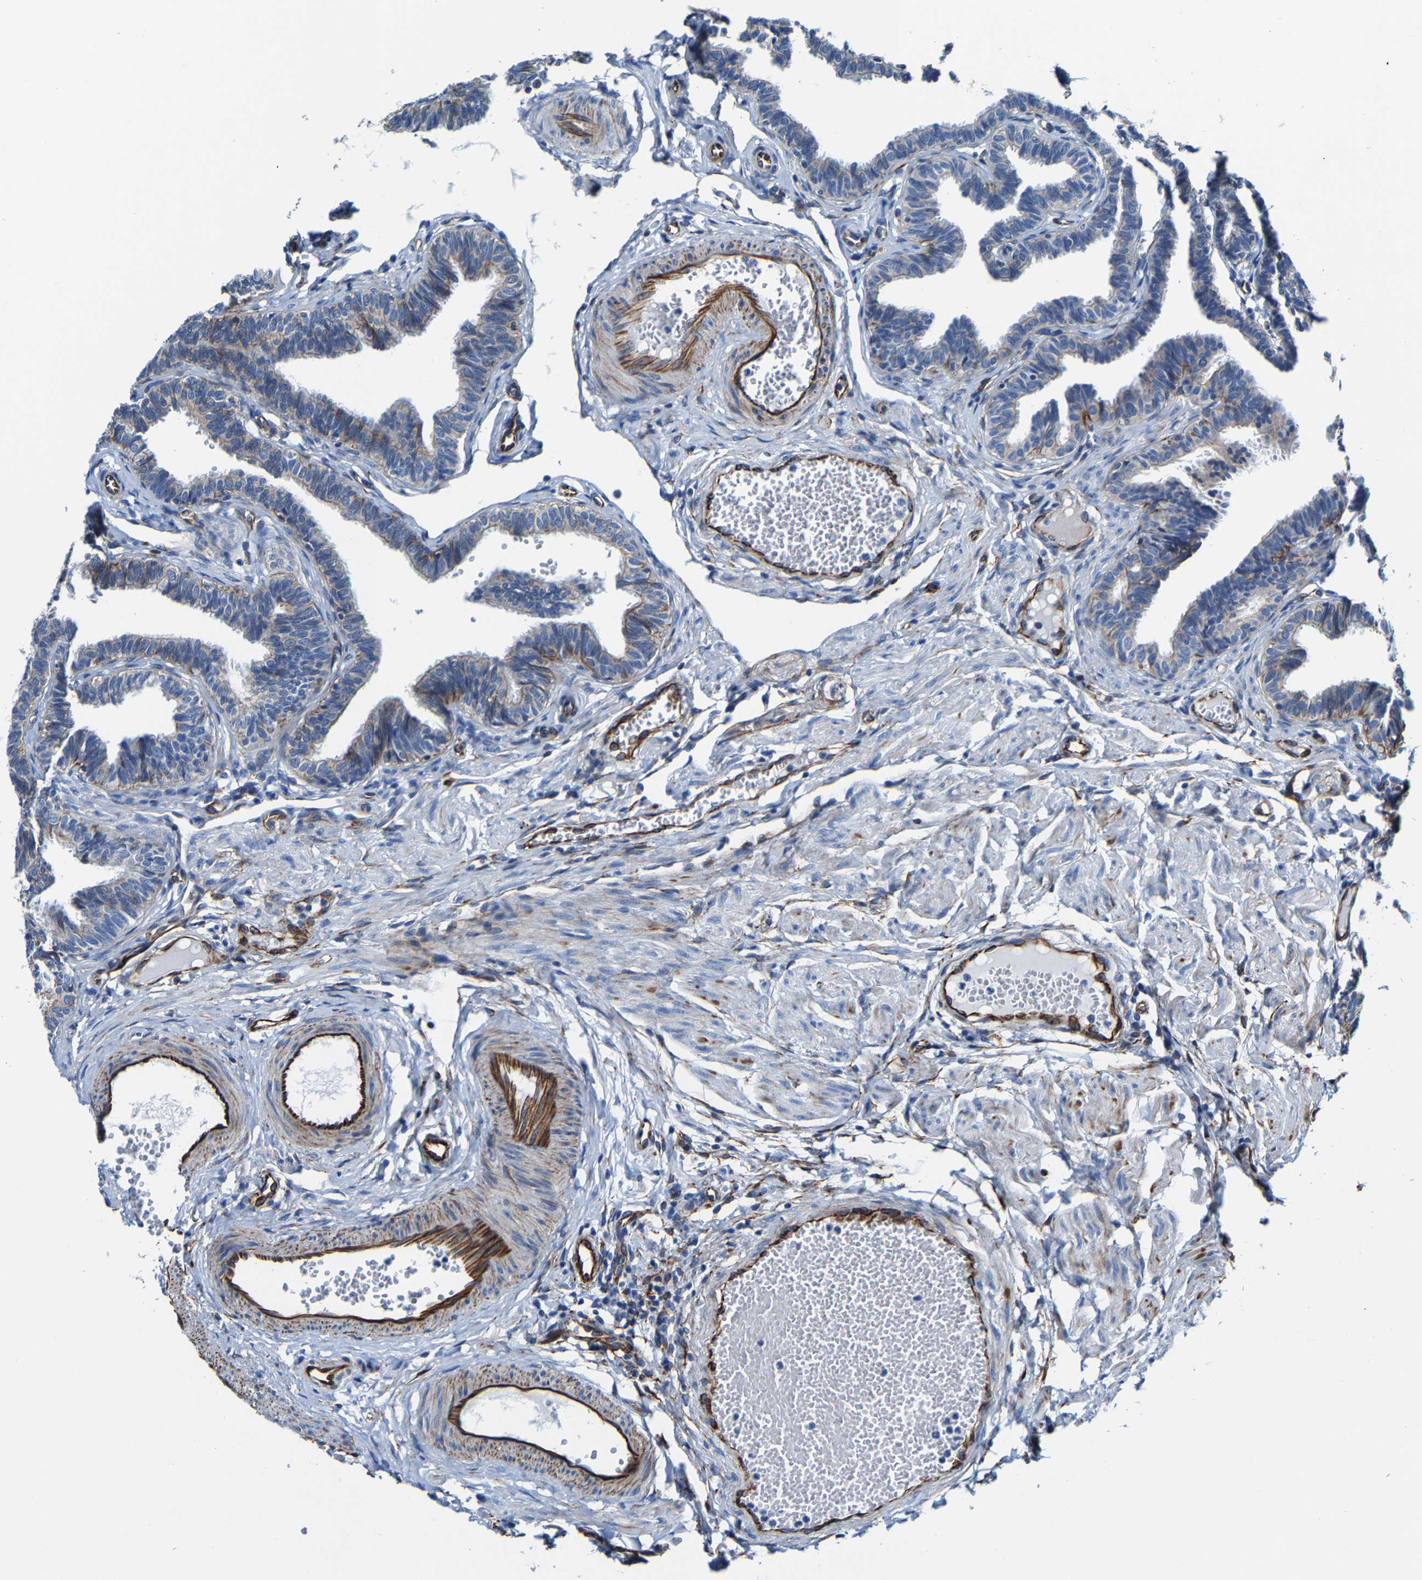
{"staining": {"intensity": "moderate", "quantity": "<25%", "location": "cytoplasmic/membranous"}, "tissue": "fallopian tube", "cell_type": "Glandular cells", "image_type": "normal", "snomed": [{"axis": "morphology", "description": "Normal tissue, NOS"}, {"axis": "topography", "description": "Fallopian tube"}, {"axis": "topography", "description": "Ovary"}], "caption": "Fallopian tube stained with a brown dye shows moderate cytoplasmic/membranous positive positivity in about <25% of glandular cells.", "gene": "MMEL1", "patient": {"sex": "female", "age": 23}}